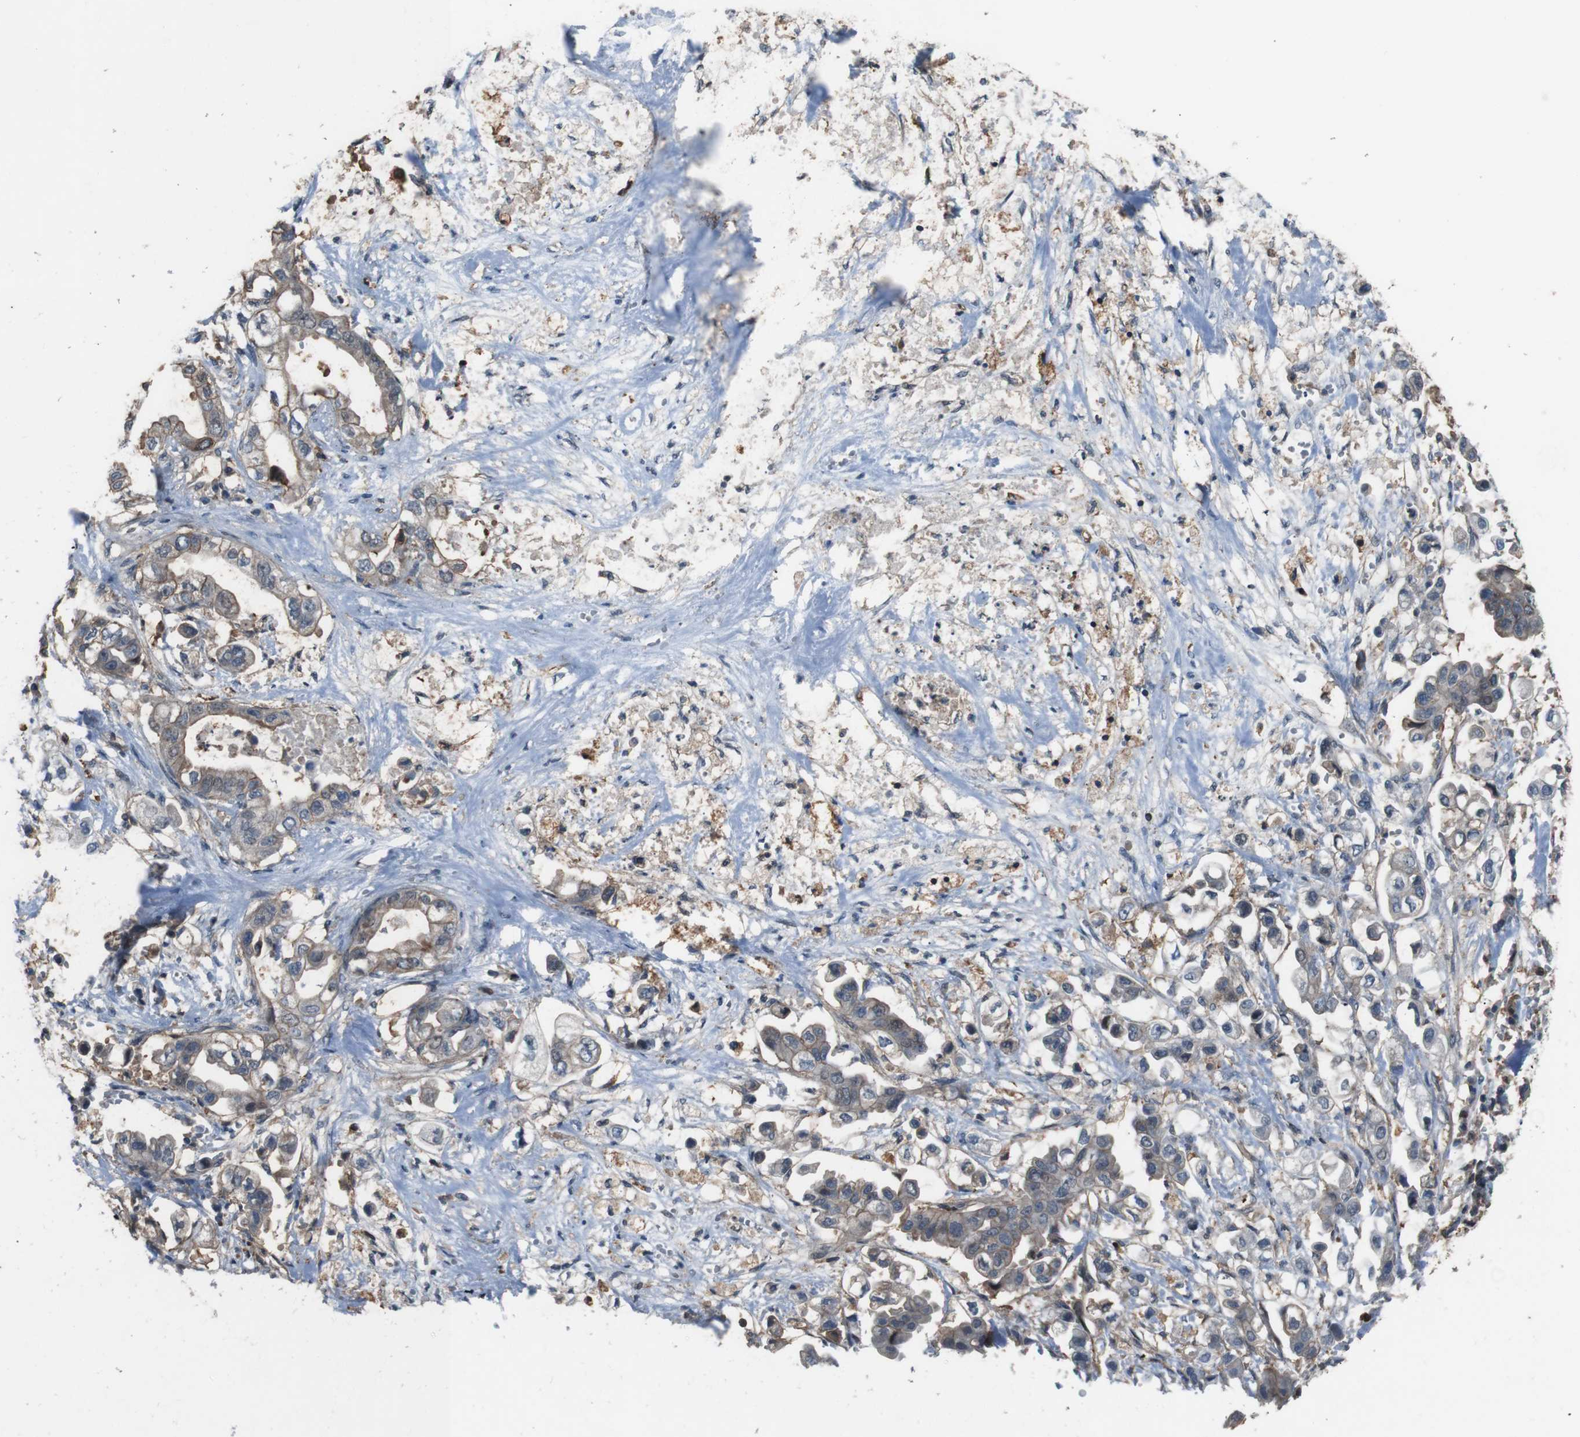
{"staining": {"intensity": "moderate", "quantity": "<25%", "location": "cytoplasmic/membranous"}, "tissue": "stomach cancer", "cell_type": "Tumor cells", "image_type": "cancer", "snomed": [{"axis": "morphology", "description": "Adenocarcinoma, NOS"}, {"axis": "topography", "description": "Stomach"}], "caption": "Immunohistochemistry micrograph of human adenocarcinoma (stomach) stained for a protein (brown), which displays low levels of moderate cytoplasmic/membranous staining in about <25% of tumor cells.", "gene": "ATP2B1", "patient": {"sex": "male", "age": 62}}